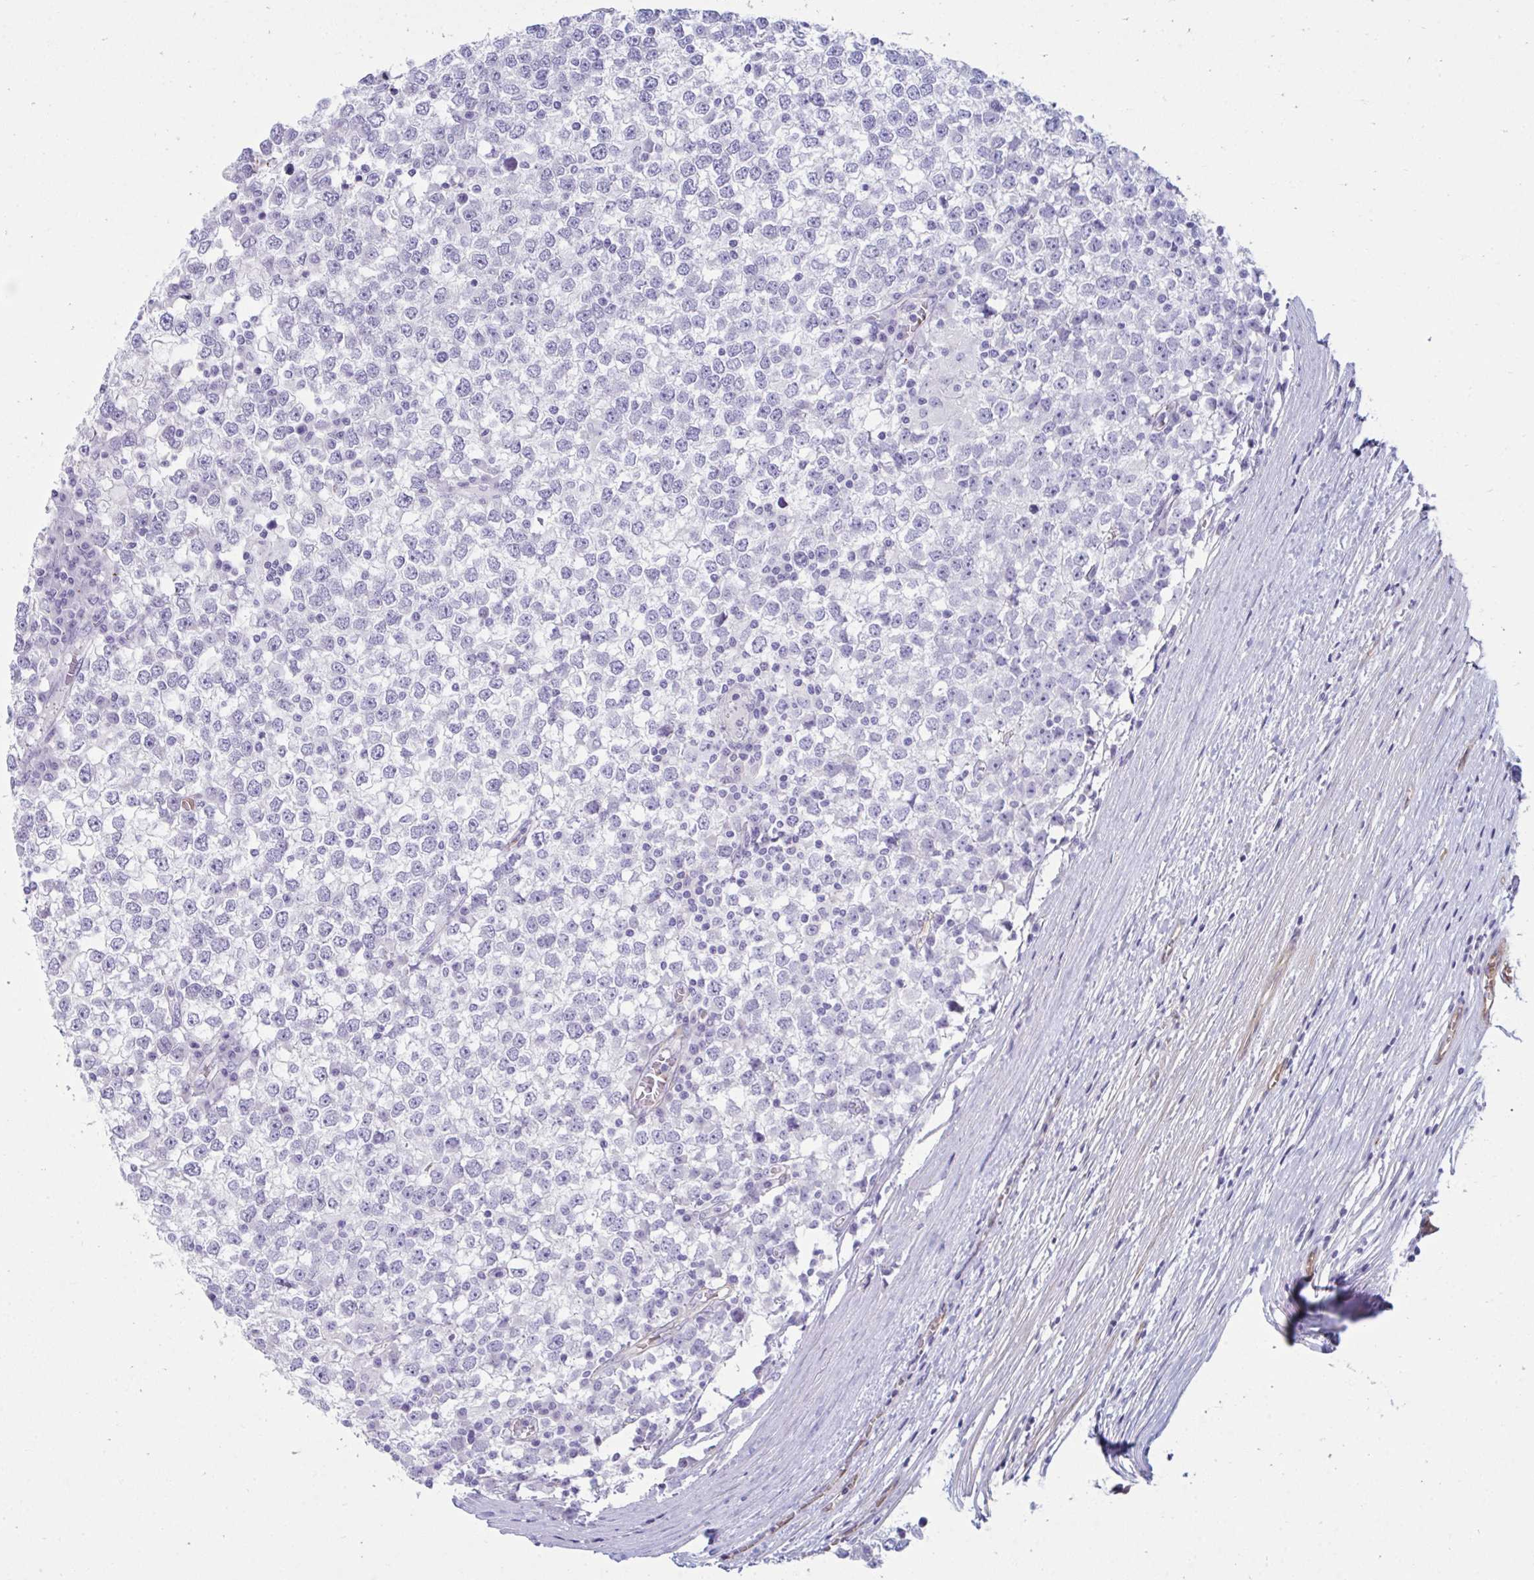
{"staining": {"intensity": "negative", "quantity": "none", "location": "none"}, "tissue": "testis cancer", "cell_type": "Tumor cells", "image_type": "cancer", "snomed": [{"axis": "morphology", "description": "Seminoma, NOS"}, {"axis": "topography", "description": "Testis"}], "caption": "An IHC image of testis cancer is shown. There is no staining in tumor cells of testis cancer. Nuclei are stained in blue.", "gene": "UBL3", "patient": {"sex": "male", "age": 65}}